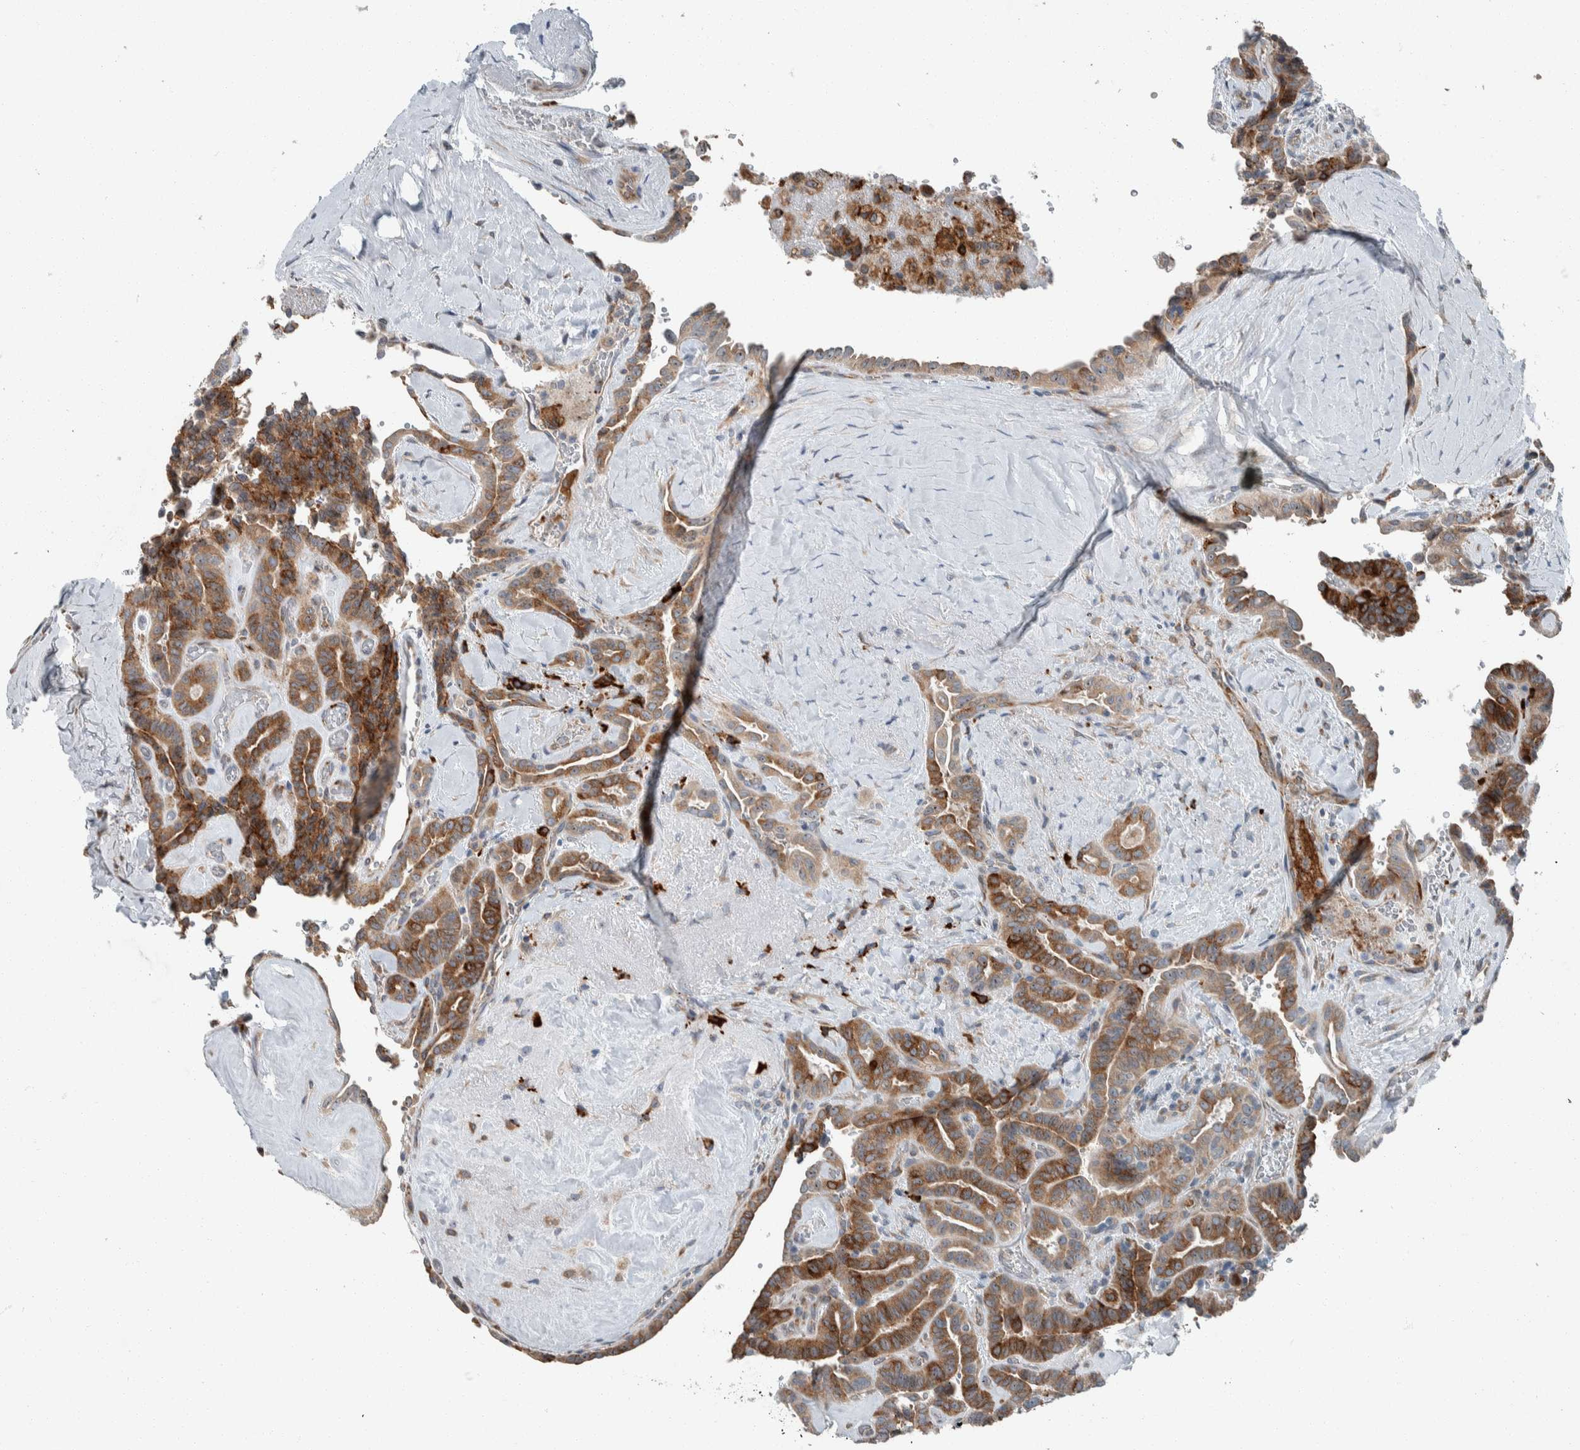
{"staining": {"intensity": "moderate", "quantity": ">75%", "location": "cytoplasmic/membranous"}, "tissue": "thyroid cancer", "cell_type": "Tumor cells", "image_type": "cancer", "snomed": [{"axis": "morphology", "description": "Papillary adenocarcinoma, NOS"}, {"axis": "topography", "description": "Thyroid gland"}], "caption": "Immunohistochemical staining of human thyroid cancer exhibits medium levels of moderate cytoplasmic/membranous protein positivity in approximately >75% of tumor cells.", "gene": "USP25", "patient": {"sex": "male", "age": 77}}